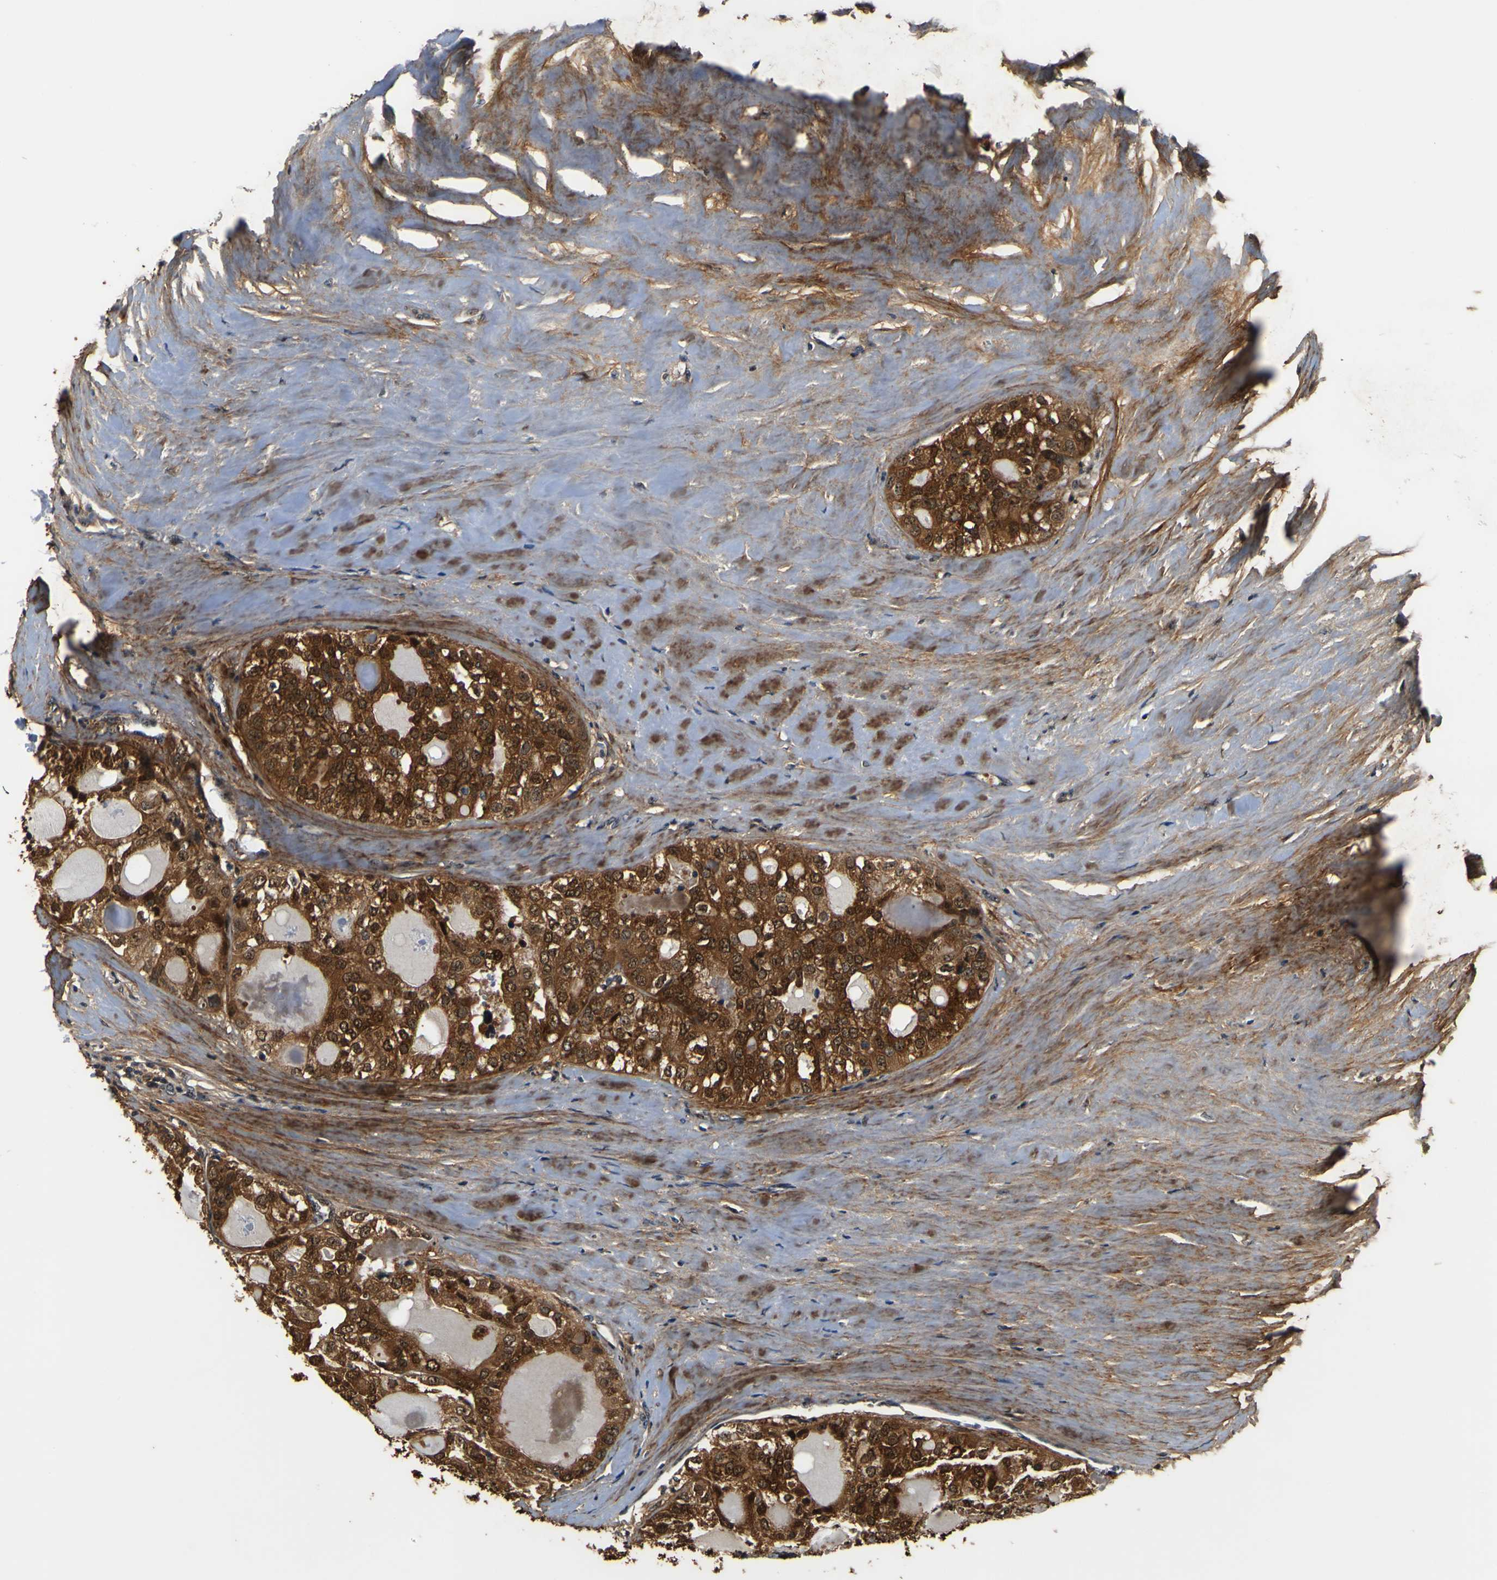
{"staining": {"intensity": "strong", "quantity": ">75%", "location": "cytoplasmic/membranous,nuclear"}, "tissue": "thyroid cancer", "cell_type": "Tumor cells", "image_type": "cancer", "snomed": [{"axis": "morphology", "description": "Follicular adenoma carcinoma, NOS"}, {"axis": "topography", "description": "Thyroid gland"}], "caption": "IHC (DAB (3,3'-diaminobenzidine)) staining of human thyroid cancer (follicular adenoma carcinoma) shows strong cytoplasmic/membranous and nuclear protein staining in approximately >75% of tumor cells.", "gene": "LRP4", "patient": {"sex": "male", "age": 75}}